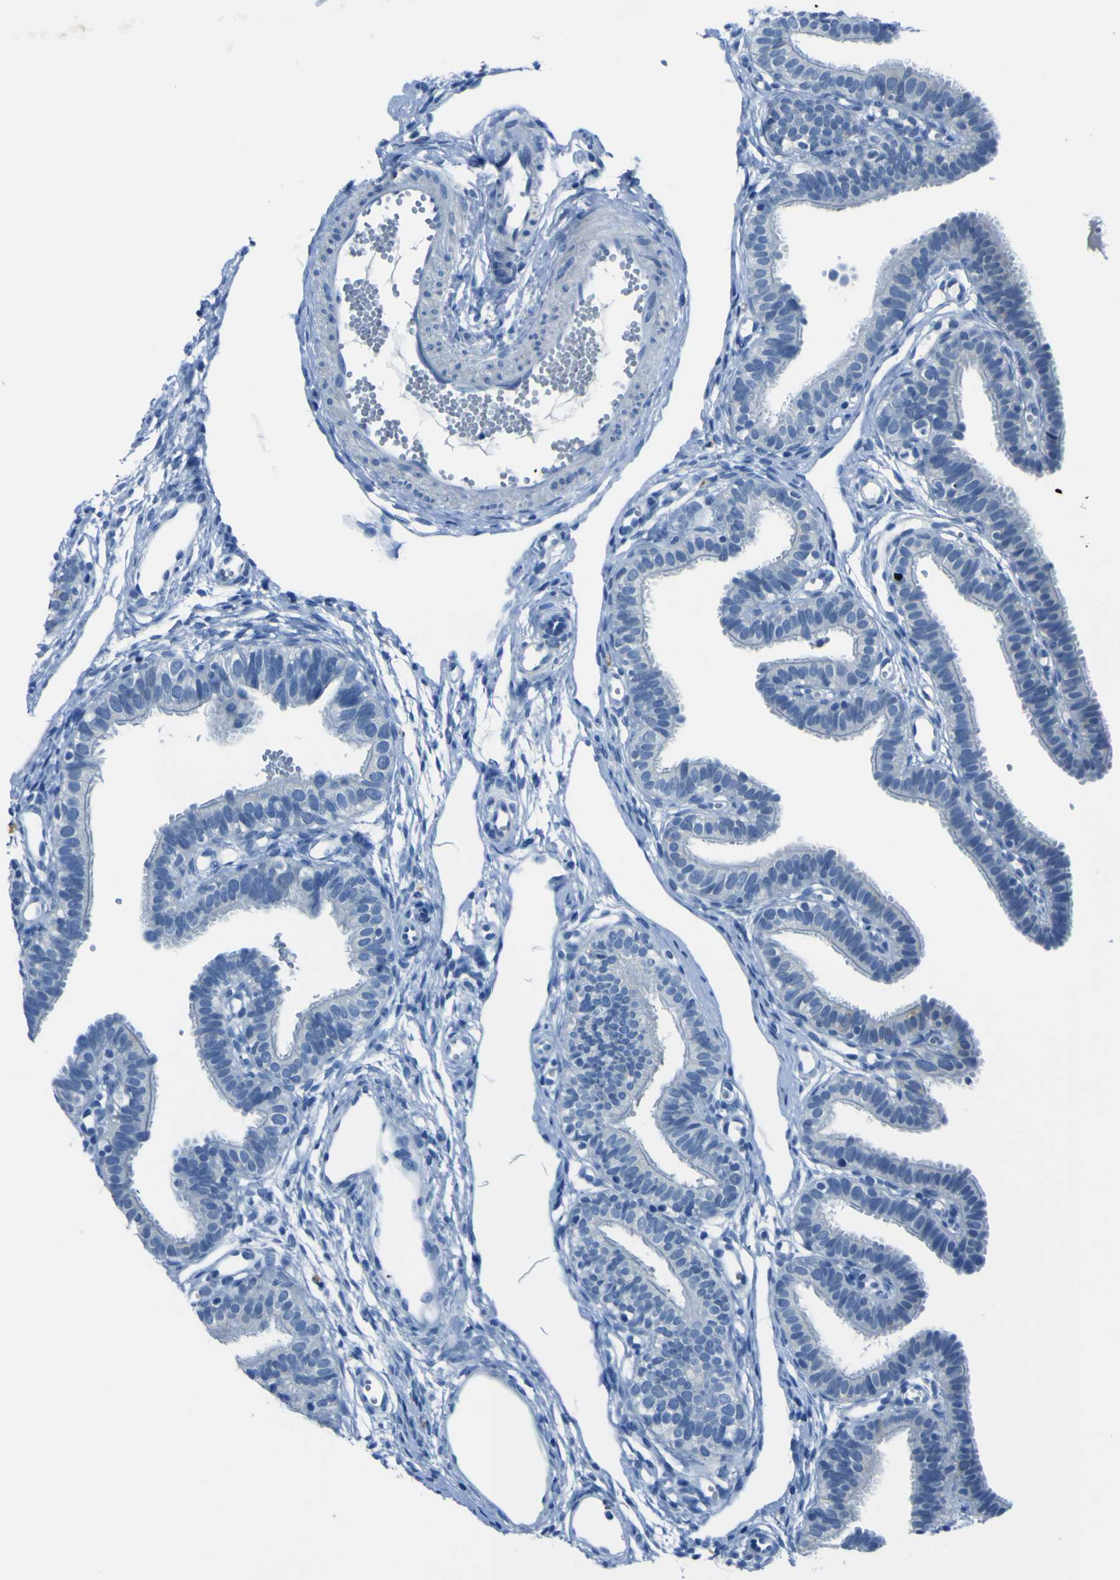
{"staining": {"intensity": "negative", "quantity": "none", "location": "none"}, "tissue": "fallopian tube", "cell_type": "Glandular cells", "image_type": "normal", "snomed": [{"axis": "morphology", "description": "Normal tissue, NOS"}, {"axis": "topography", "description": "Fallopian tube"}, {"axis": "topography", "description": "Placenta"}], "caption": "This micrograph is of benign fallopian tube stained with immunohistochemistry to label a protein in brown with the nuclei are counter-stained blue. There is no staining in glandular cells. Brightfield microscopy of immunohistochemistry (IHC) stained with DAB (3,3'-diaminobenzidine) (brown) and hematoxylin (blue), captured at high magnification.", "gene": "PHKG1", "patient": {"sex": "female", "age": 34}}